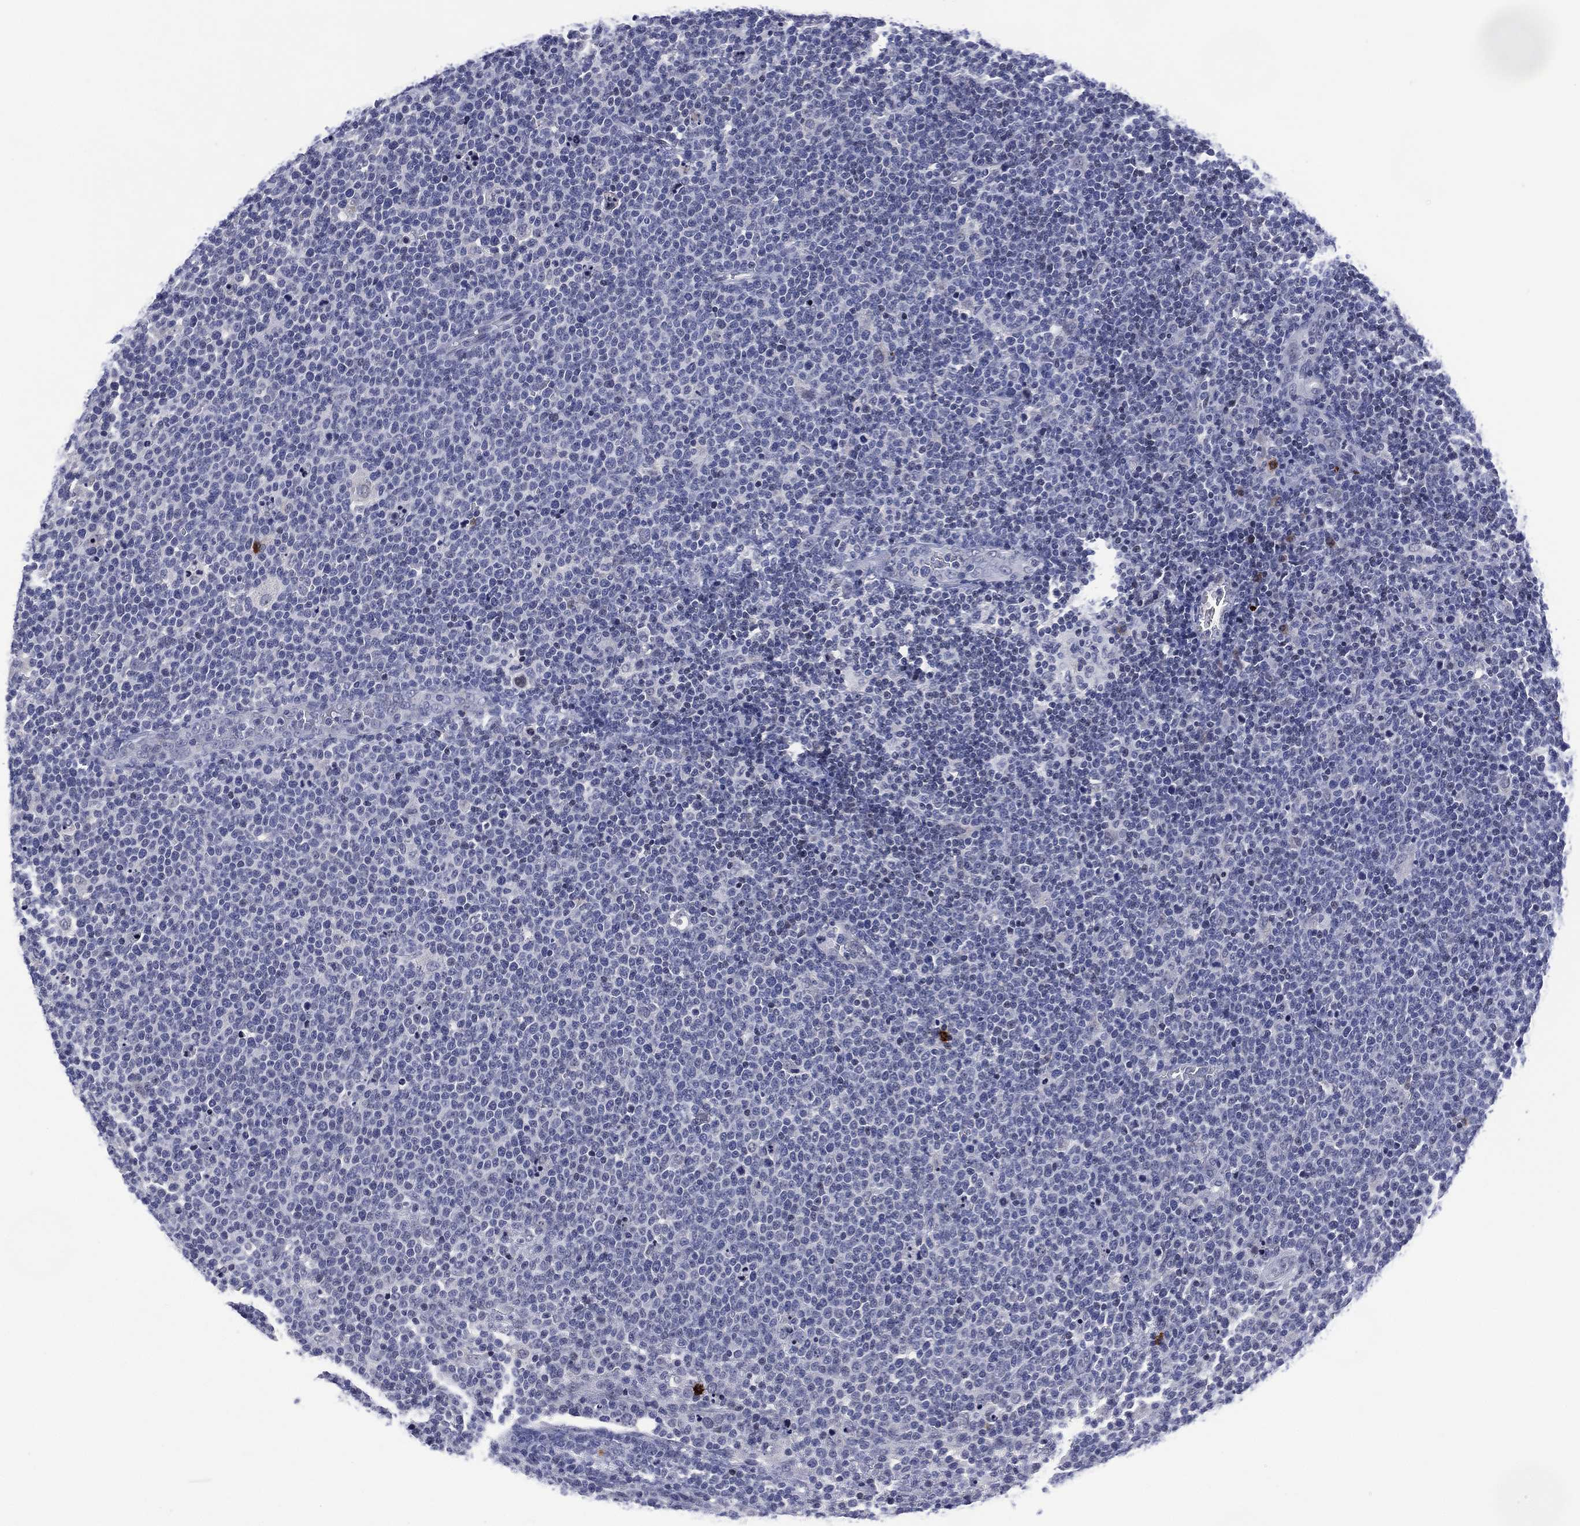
{"staining": {"intensity": "negative", "quantity": "none", "location": "none"}, "tissue": "lymphoma", "cell_type": "Tumor cells", "image_type": "cancer", "snomed": [{"axis": "morphology", "description": "Malignant lymphoma, non-Hodgkin's type, High grade"}, {"axis": "topography", "description": "Lymph node"}], "caption": "Immunohistochemistry (IHC) photomicrograph of human high-grade malignant lymphoma, non-Hodgkin's type stained for a protein (brown), which reveals no positivity in tumor cells.", "gene": "USP26", "patient": {"sex": "male", "age": 61}}